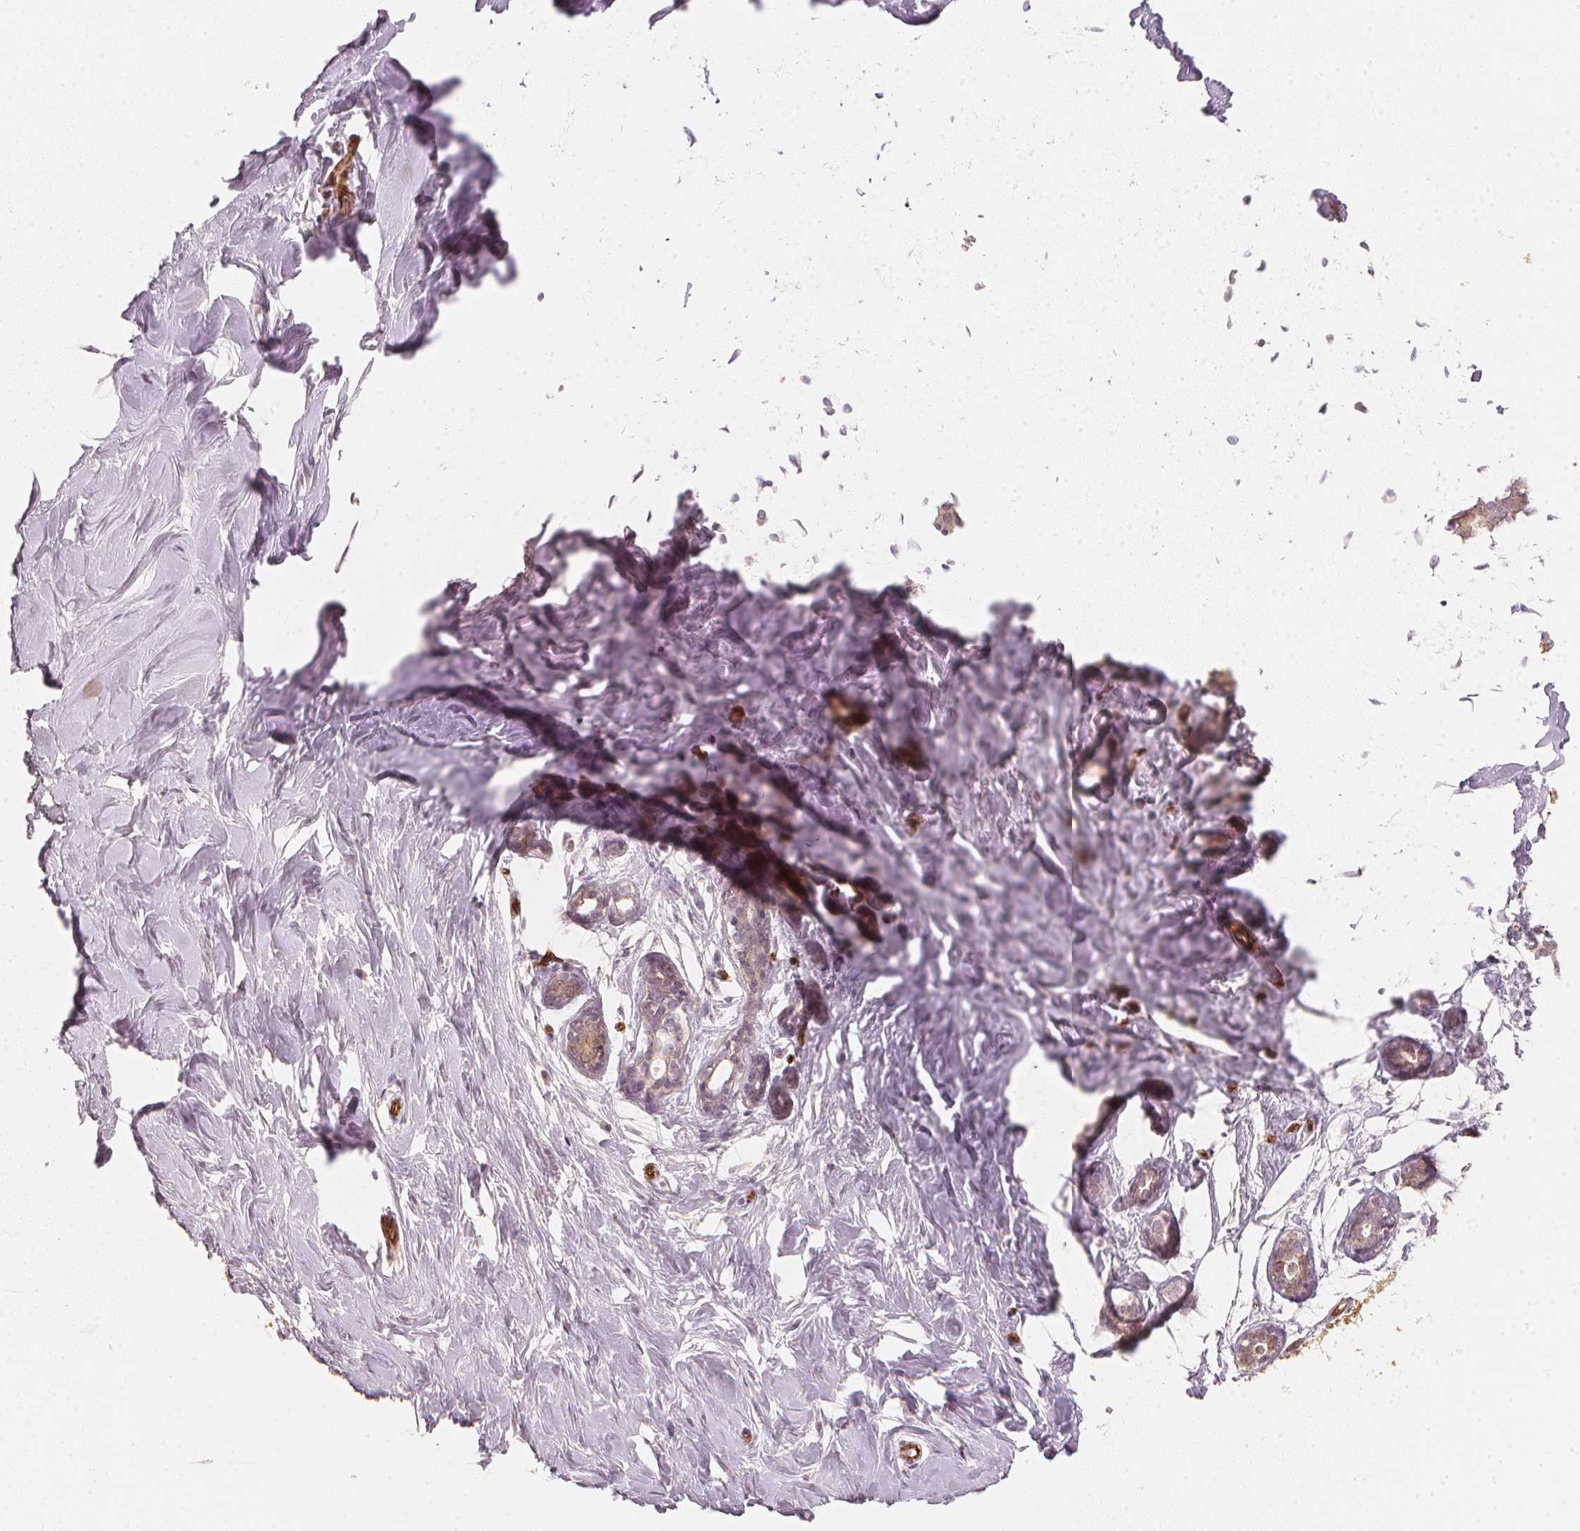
{"staining": {"intensity": "negative", "quantity": "none", "location": "none"}, "tissue": "breast", "cell_type": "Adipocytes", "image_type": "normal", "snomed": [{"axis": "morphology", "description": "Normal tissue, NOS"}, {"axis": "topography", "description": "Breast"}], "caption": "Immunohistochemical staining of unremarkable human breast displays no significant expression in adipocytes.", "gene": "CIB1", "patient": {"sex": "female", "age": 27}}